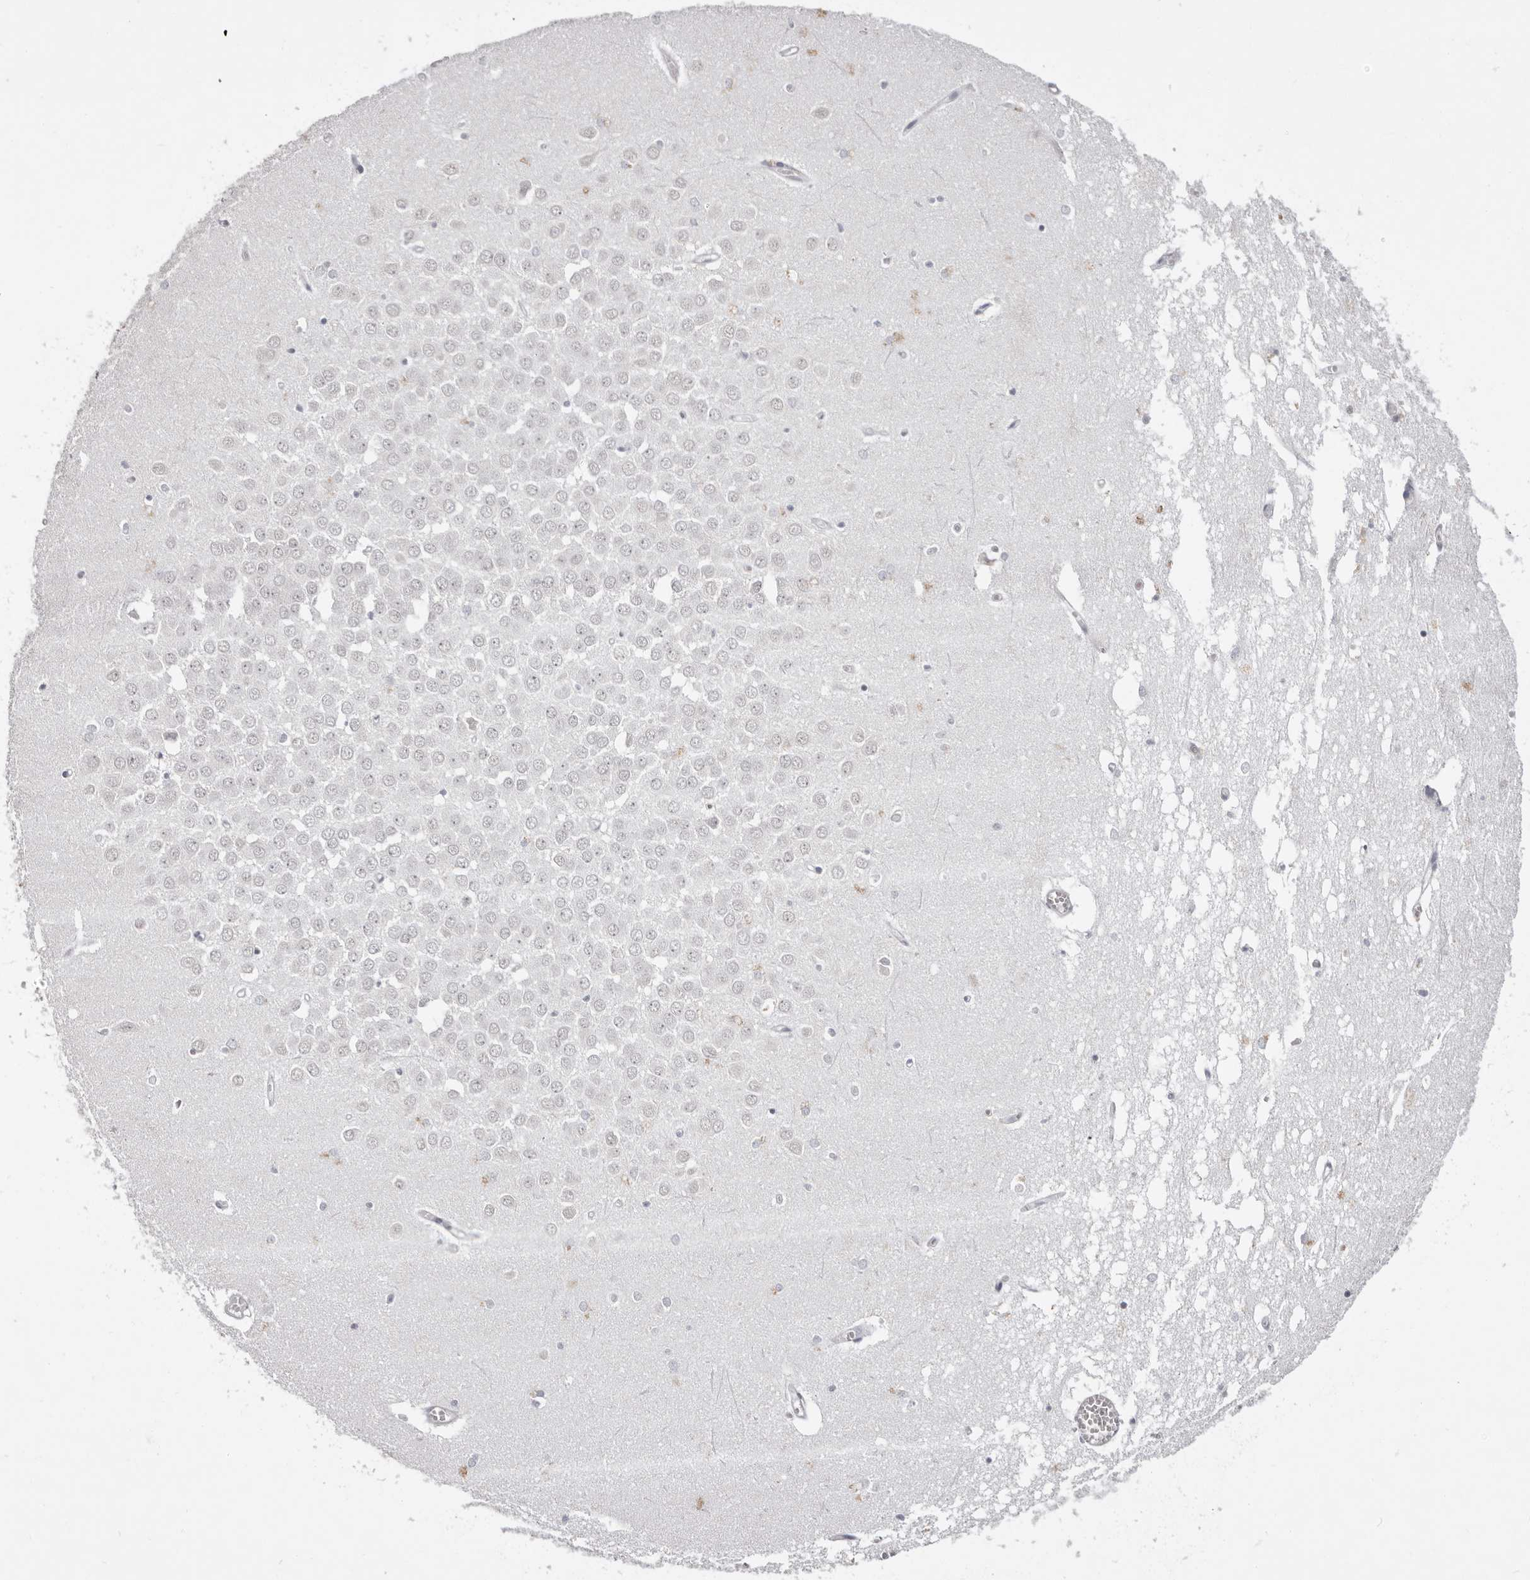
{"staining": {"intensity": "negative", "quantity": "none", "location": "none"}, "tissue": "hippocampus", "cell_type": "Glial cells", "image_type": "normal", "snomed": [{"axis": "morphology", "description": "Normal tissue, NOS"}, {"axis": "topography", "description": "Hippocampus"}], "caption": "Immunohistochemistry histopathology image of benign hippocampus: human hippocampus stained with DAB (3,3'-diaminobenzidine) displays no significant protein staining in glial cells.", "gene": "PCDHB6", "patient": {"sex": "male", "age": 70}}